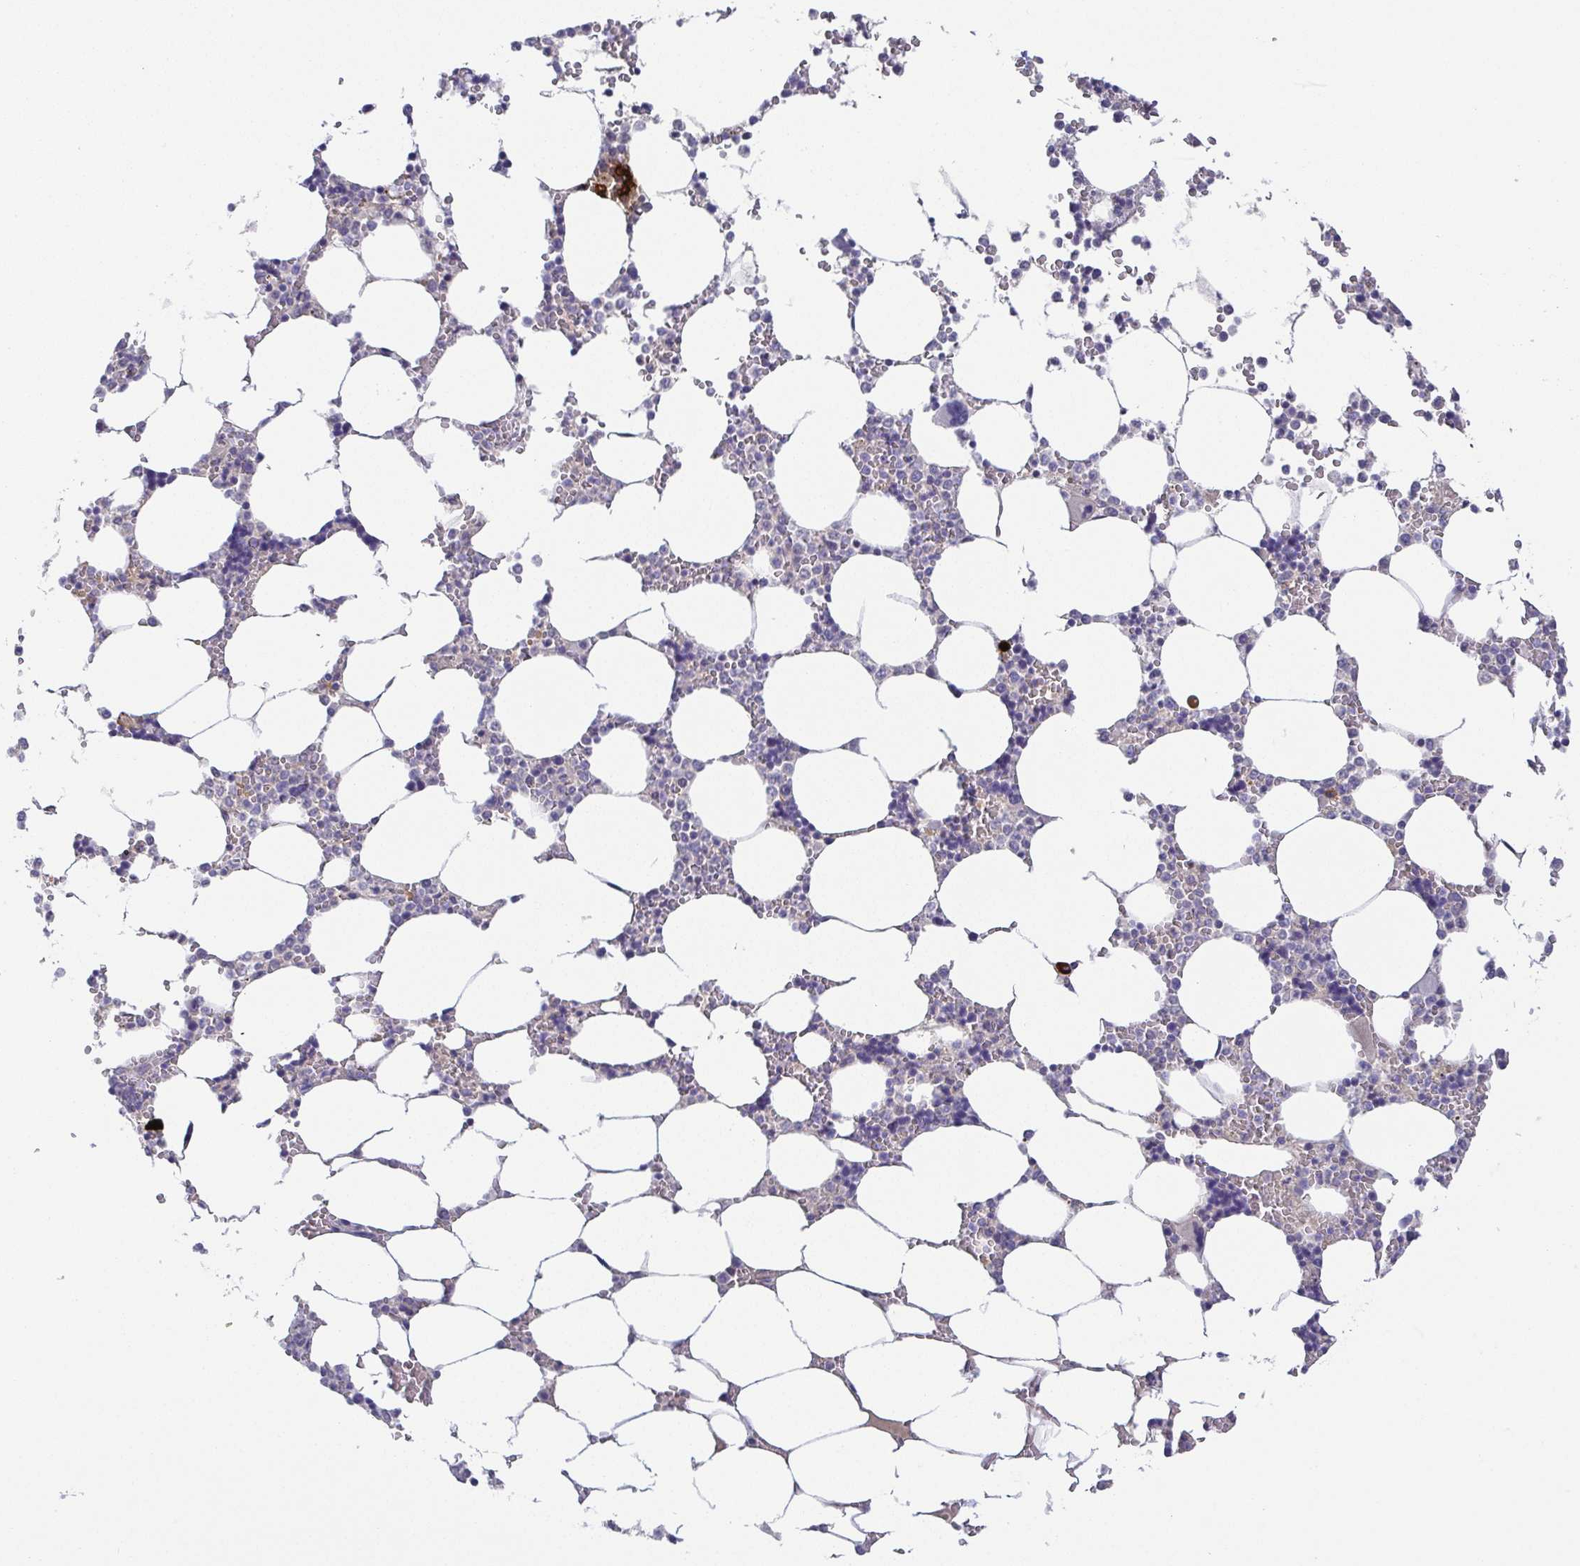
{"staining": {"intensity": "strong", "quantity": "<25%", "location": "cytoplasmic/membranous"}, "tissue": "bone marrow", "cell_type": "Hematopoietic cells", "image_type": "normal", "snomed": [{"axis": "morphology", "description": "Normal tissue, NOS"}, {"axis": "topography", "description": "Bone marrow"}], "caption": "Benign bone marrow was stained to show a protein in brown. There is medium levels of strong cytoplasmic/membranous expression in approximately <25% of hematopoietic cells. (DAB = brown stain, brightfield microscopy at high magnification).", "gene": "RNASE7", "patient": {"sex": "male", "age": 64}}